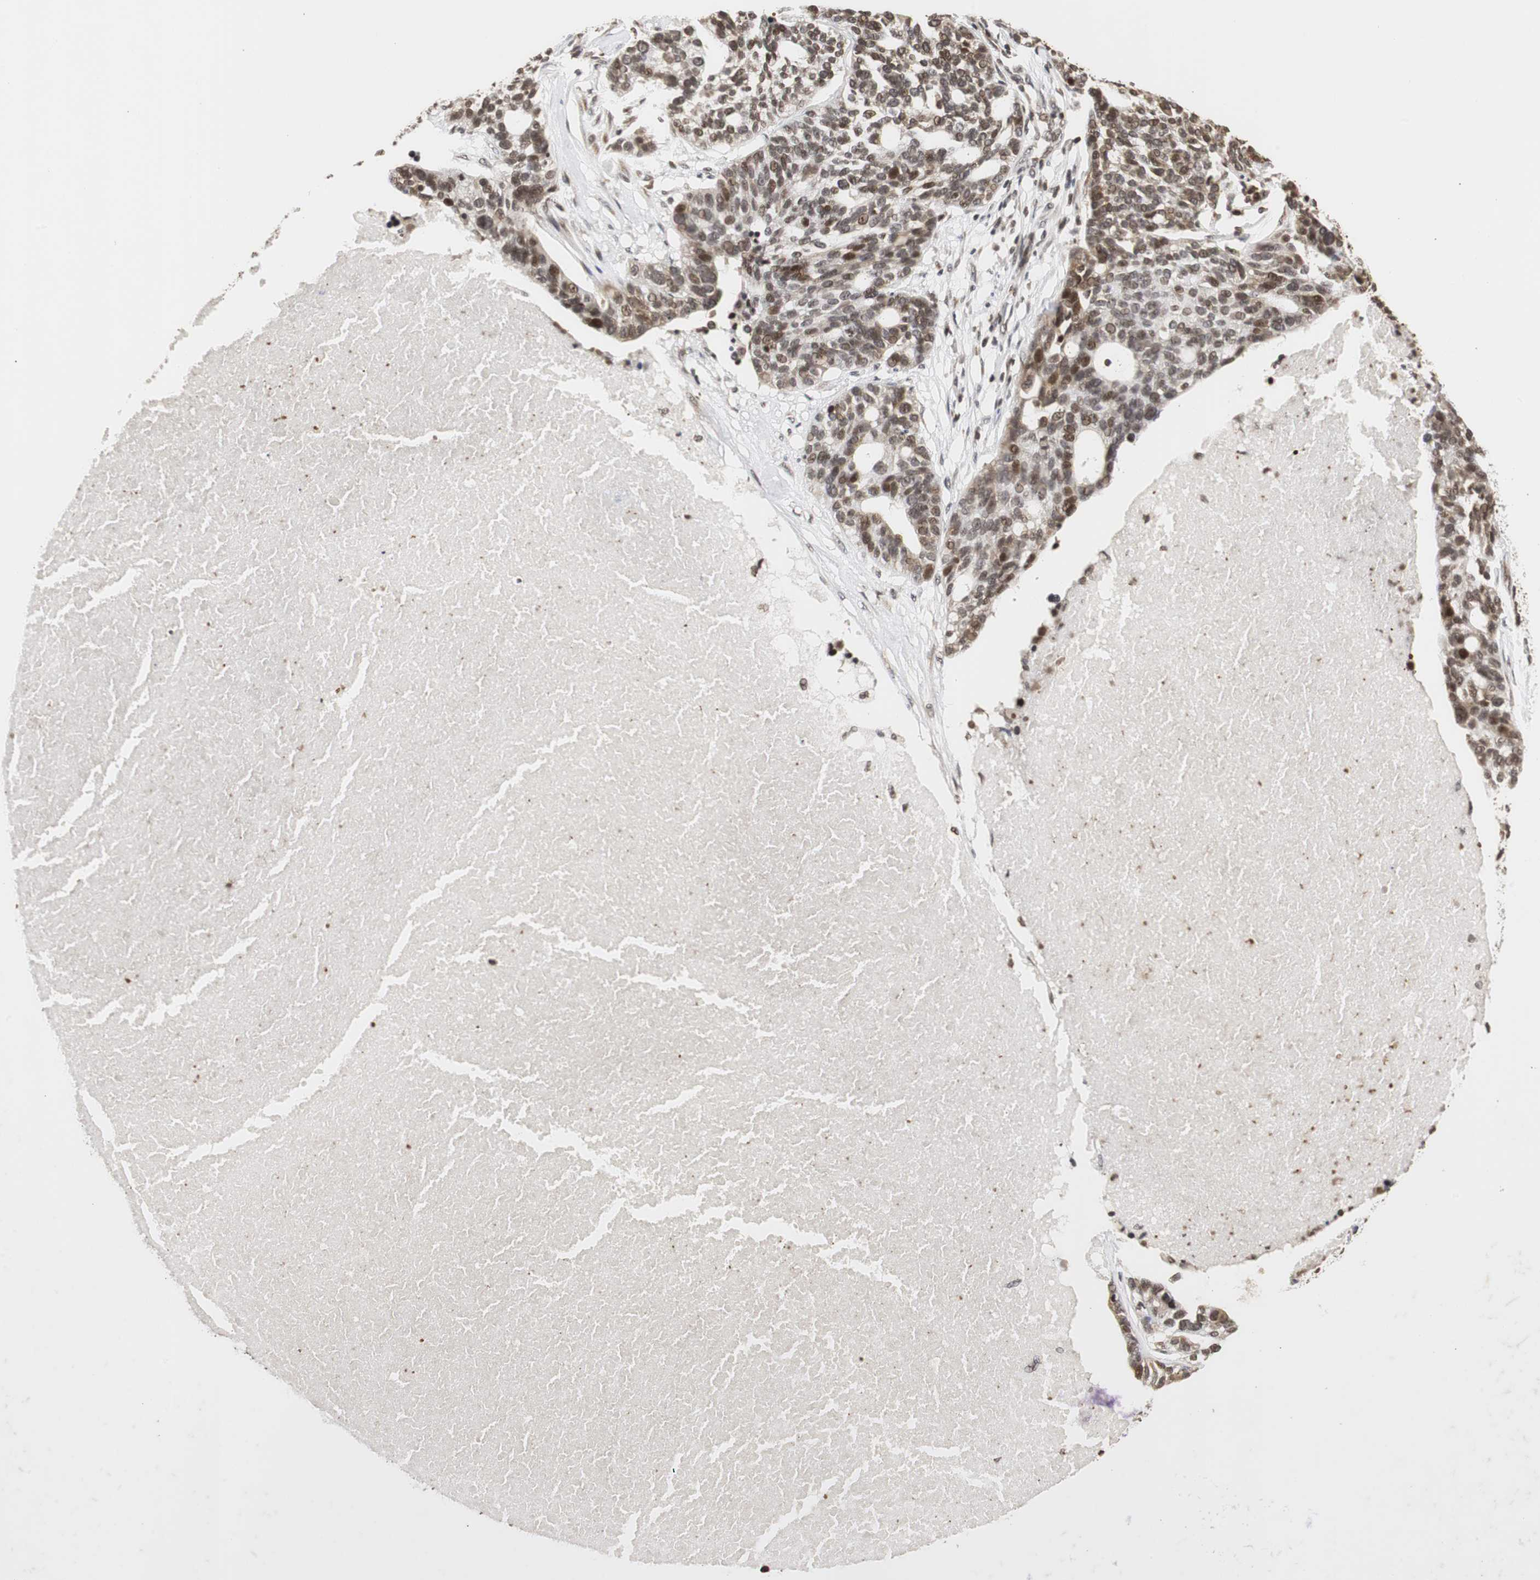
{"staining": {"intensity": "moderate", "quantity": "25%-75%", "location": "nuclear"}, "tissue": "ovarian cancer", "cell_type": "Tumor cells", "image_type": "cancer", "snomed": [{"axis": "morphology", "description": "Cystadenocarcinoma, serous, NOS"}, {"axis": "topography", "description": "Ovary"}], "caption": "High-power microscopy captured an IHC photomicrograph of ovarian cancer (serous cystadenocarcinoma), revealing moderate nuclear expression in about 25%-75% of tumor cells.", "gene": "ZFC3H1", "patient": {"sex": "female", "age": 59}}